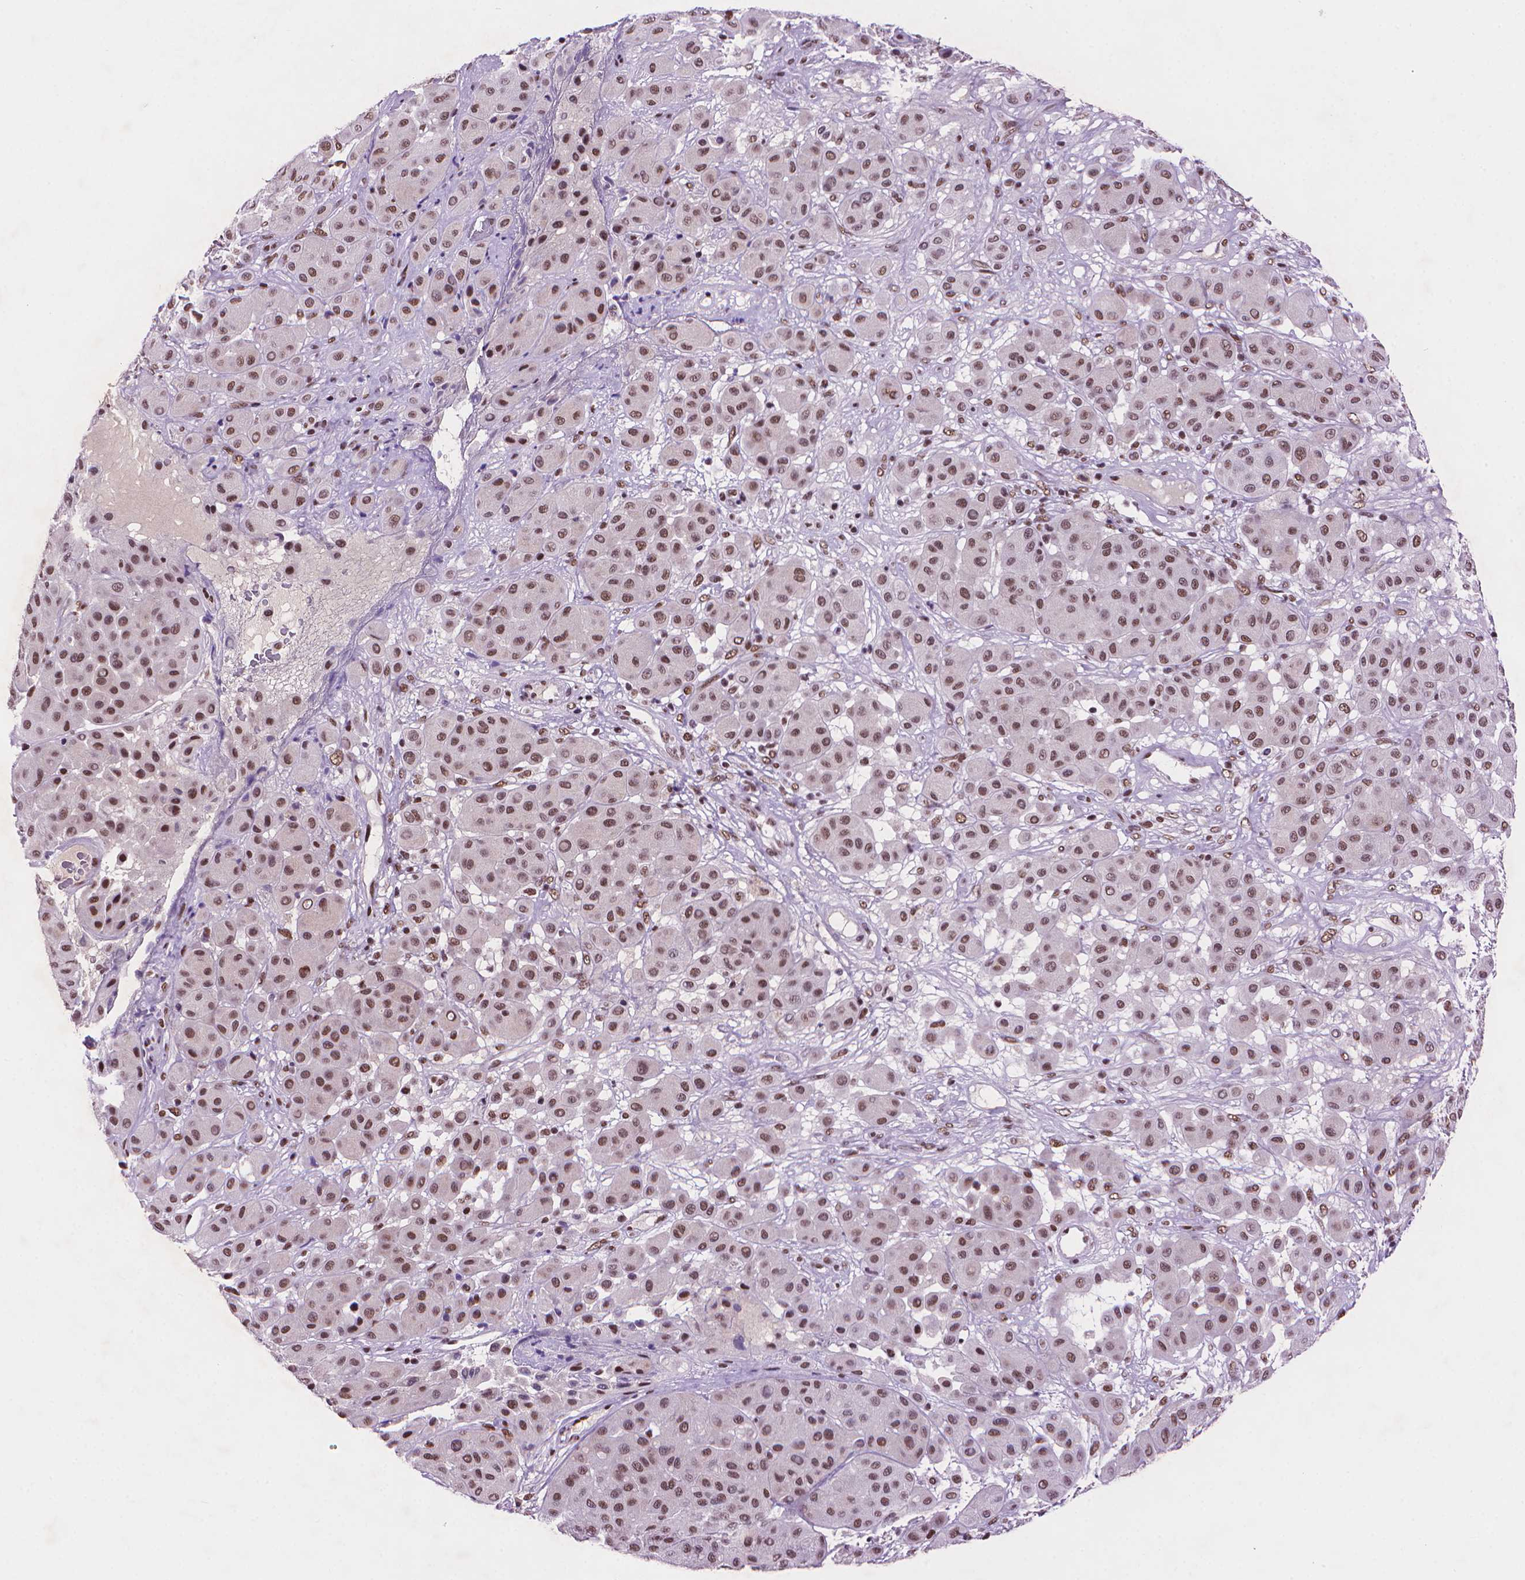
{"staining": {"intensity": "moderate", "quantity": ">75%", "location": "nuclear"}, "tissue": "melanoma", "cell_type": "Tumor cells", "image_type": "cancer", "snomed": [{"axis": "morphology", "description": "Malignant melanoma, Metastatic site"}, {"axis": "topography", "description": "Smooth muscle"}], "caption": "Immunohistochemistry (IHC) photomicrograph of melanoma stained for a protein (brown), which reveals medium levels of moderate nuclear staining in approximately >75% of tumor cells.", "gene": "RPA4", "patient": {"sex": "male", "age": 41}}